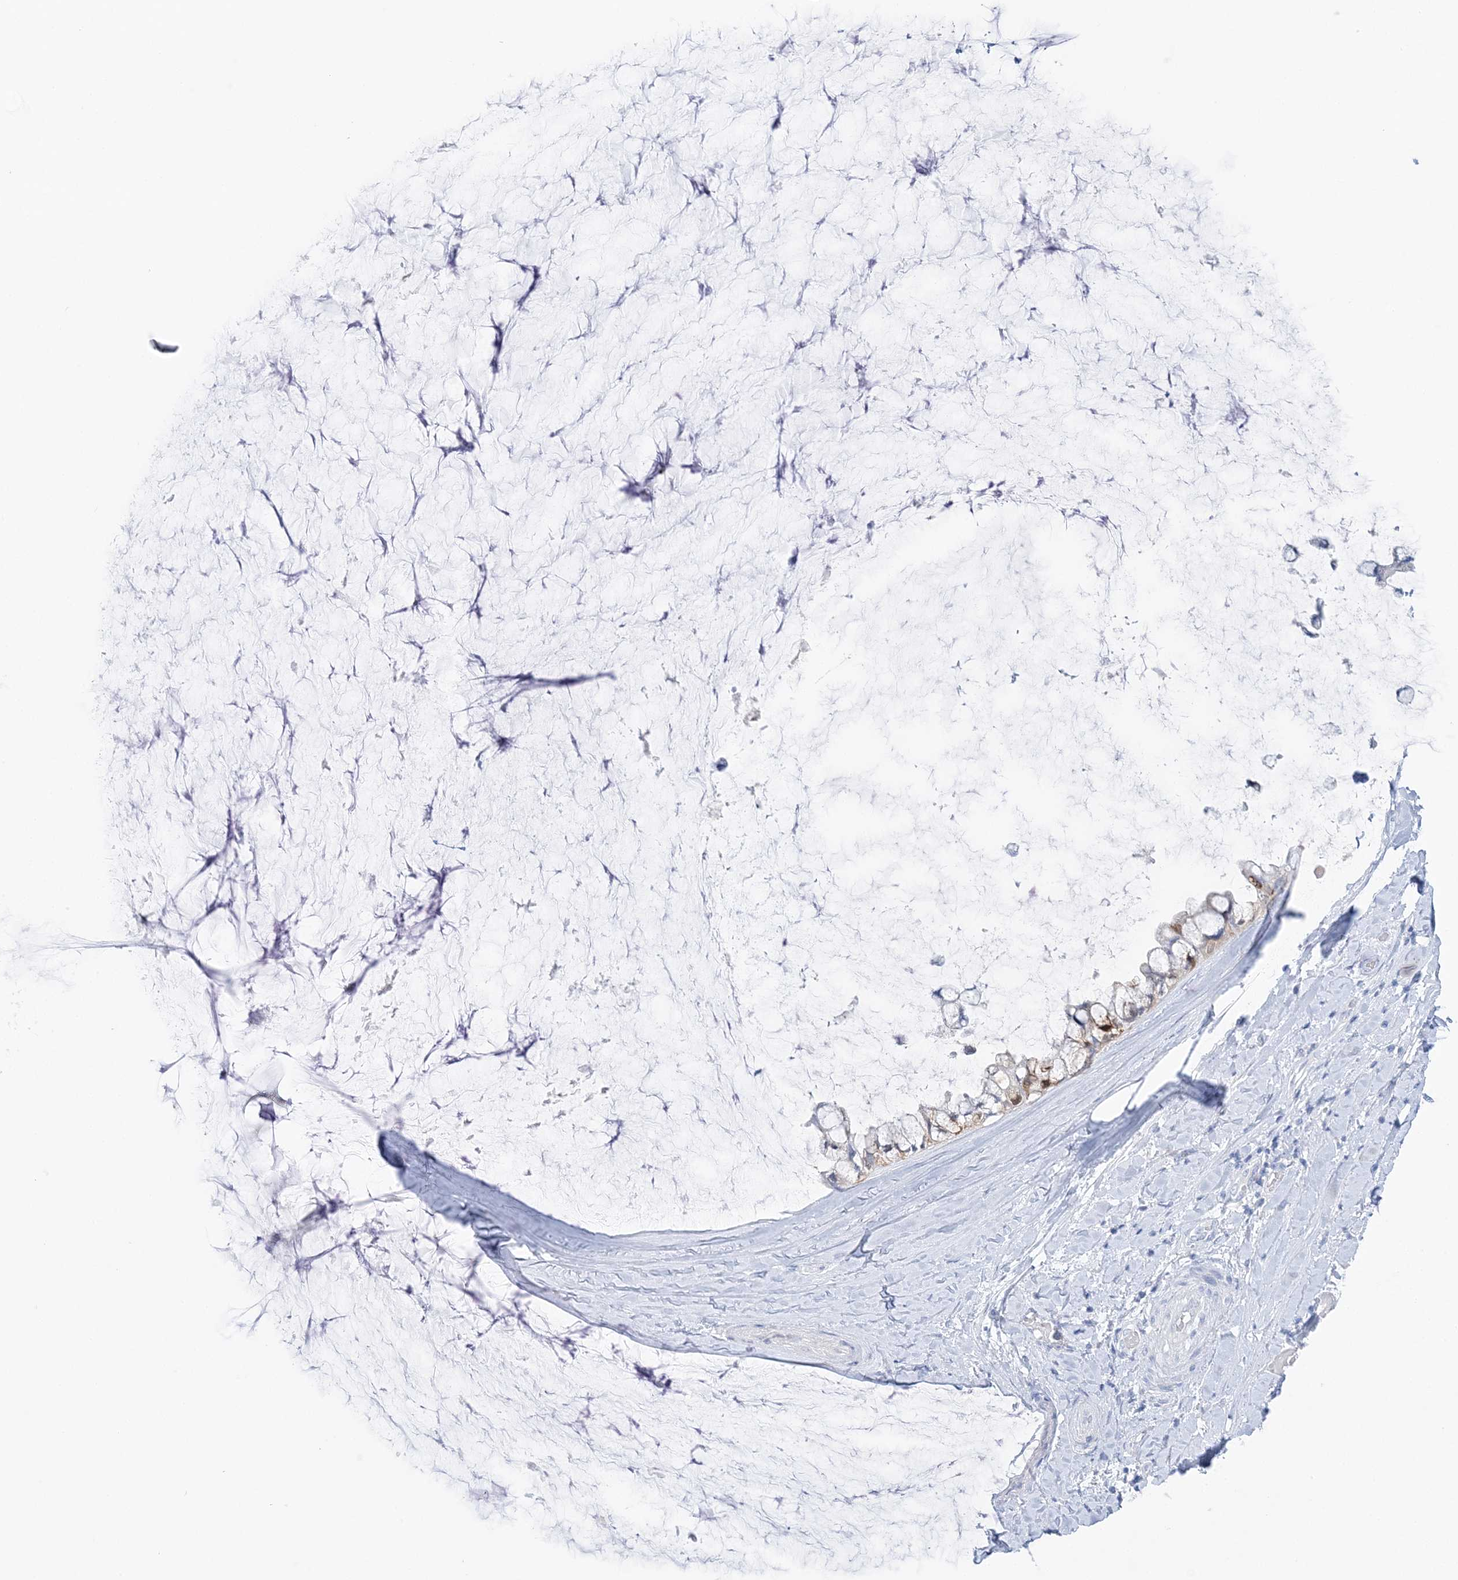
{"staining": {"intensity": "weak", "quantity": "<25%", "location": "cytoplasmic/membranous"}, "tissue": "ovarian cancer", "cell_type": "Tumor cells", "image_type": "cancer", "snomed": [{"axis": "morphology", "description": "Cystadenocarcinoma, mucinous, NOS"}, {"axis": "topography", "description": "Ovary"}], "caption": "Ovarian cancer (mucinous cystadenocarcinoma) was stained to show a protein in brown. There is no significant staining in tumor cells.", "gene": "HMGCS1", "patient": {"sex": "female", "age": 39}}